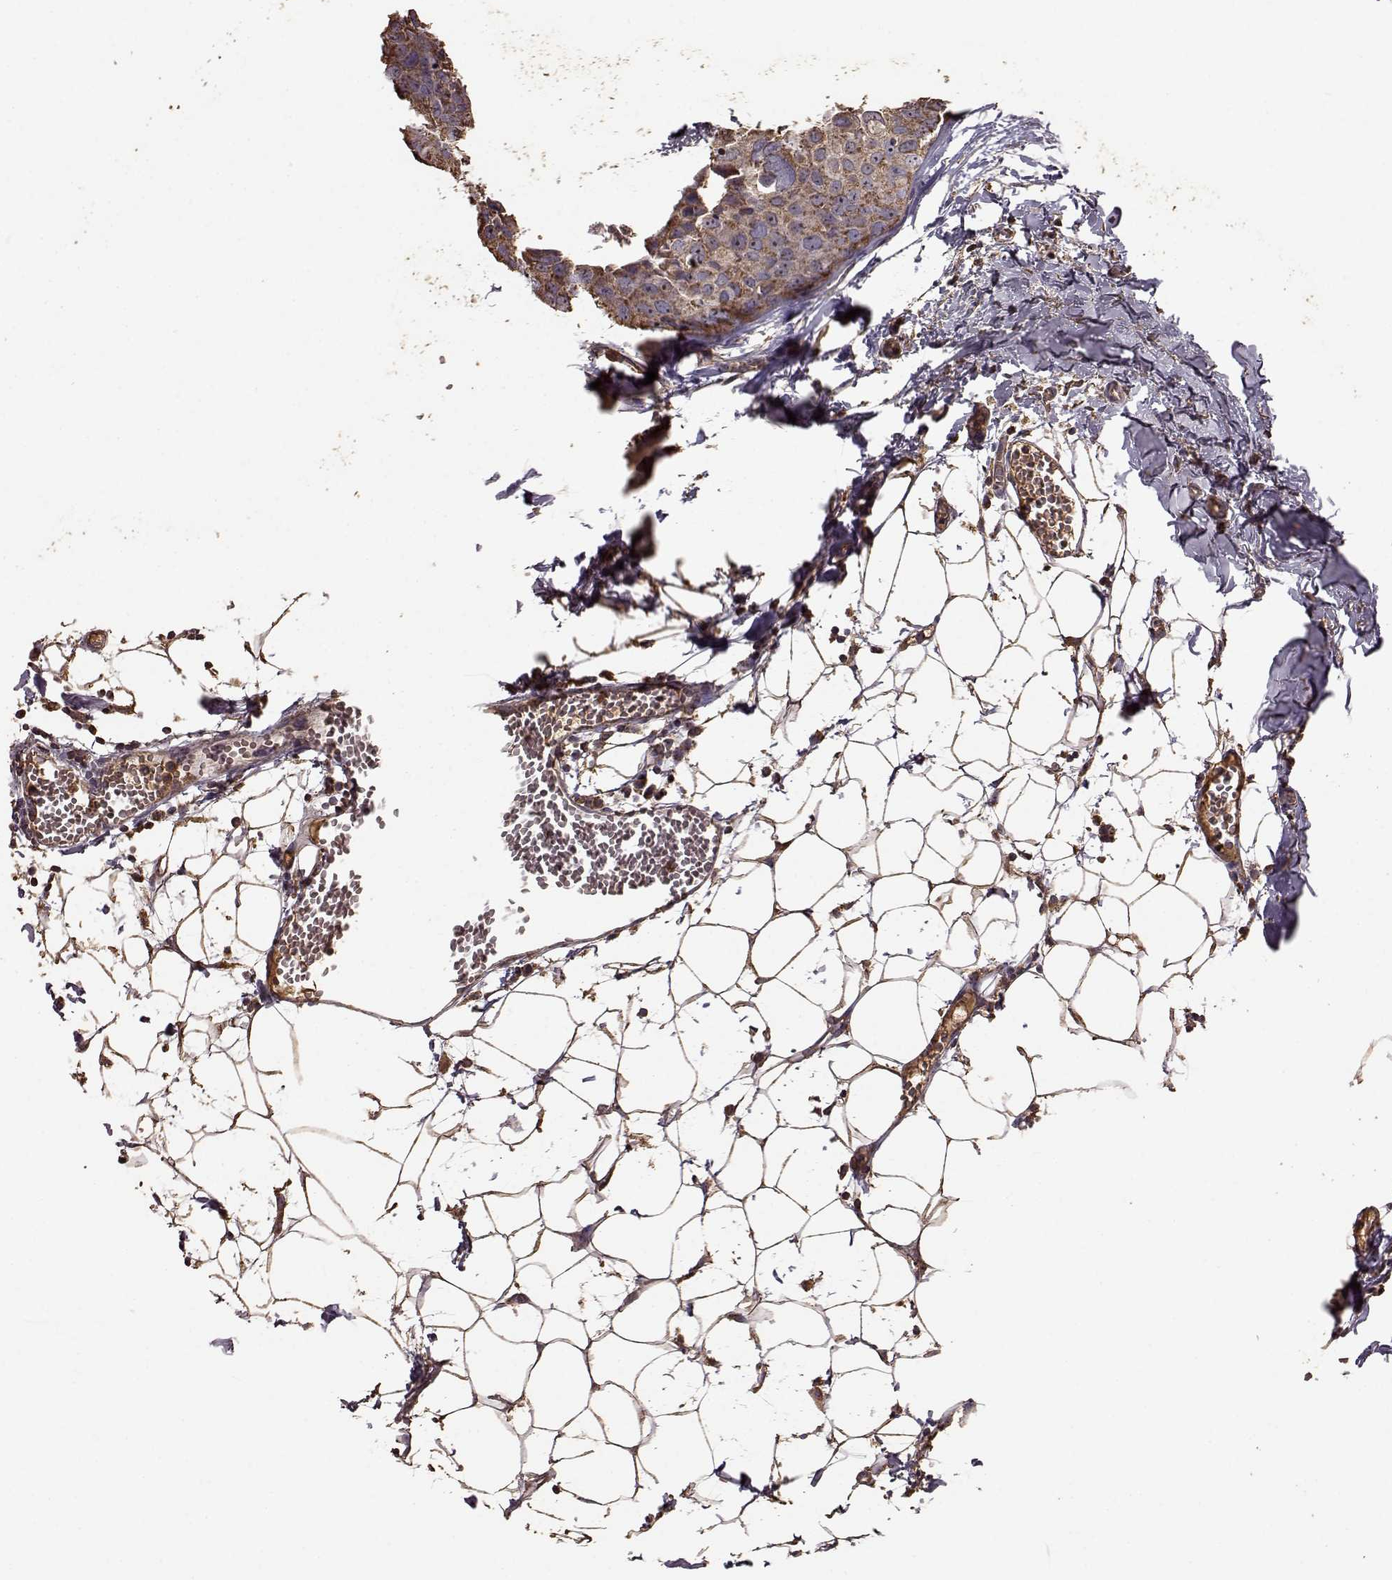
{"staining": {"intensity": "moderate", "quantity": ">75%", "location": "cytoplasmic/membranous,nuclear"}, "tissue": "breast cancer", "cell_type": "Tumor cells", "image_type": "cancer", "snomed": [{"axis": "morphology", "description": "Duct carcinoma"}, {"axis": "topography", "description": "Breast"}], "caption": "High-power microscopy captured an IHC histopathology image of breast cancer (invasive ductal carcinoma), revealing moderate cytoplasmic/membranous and nuclear staining in about >75% of tumor cells.", "gene": "PTGES2", "patient": {"sex": "female", "age": 38}}